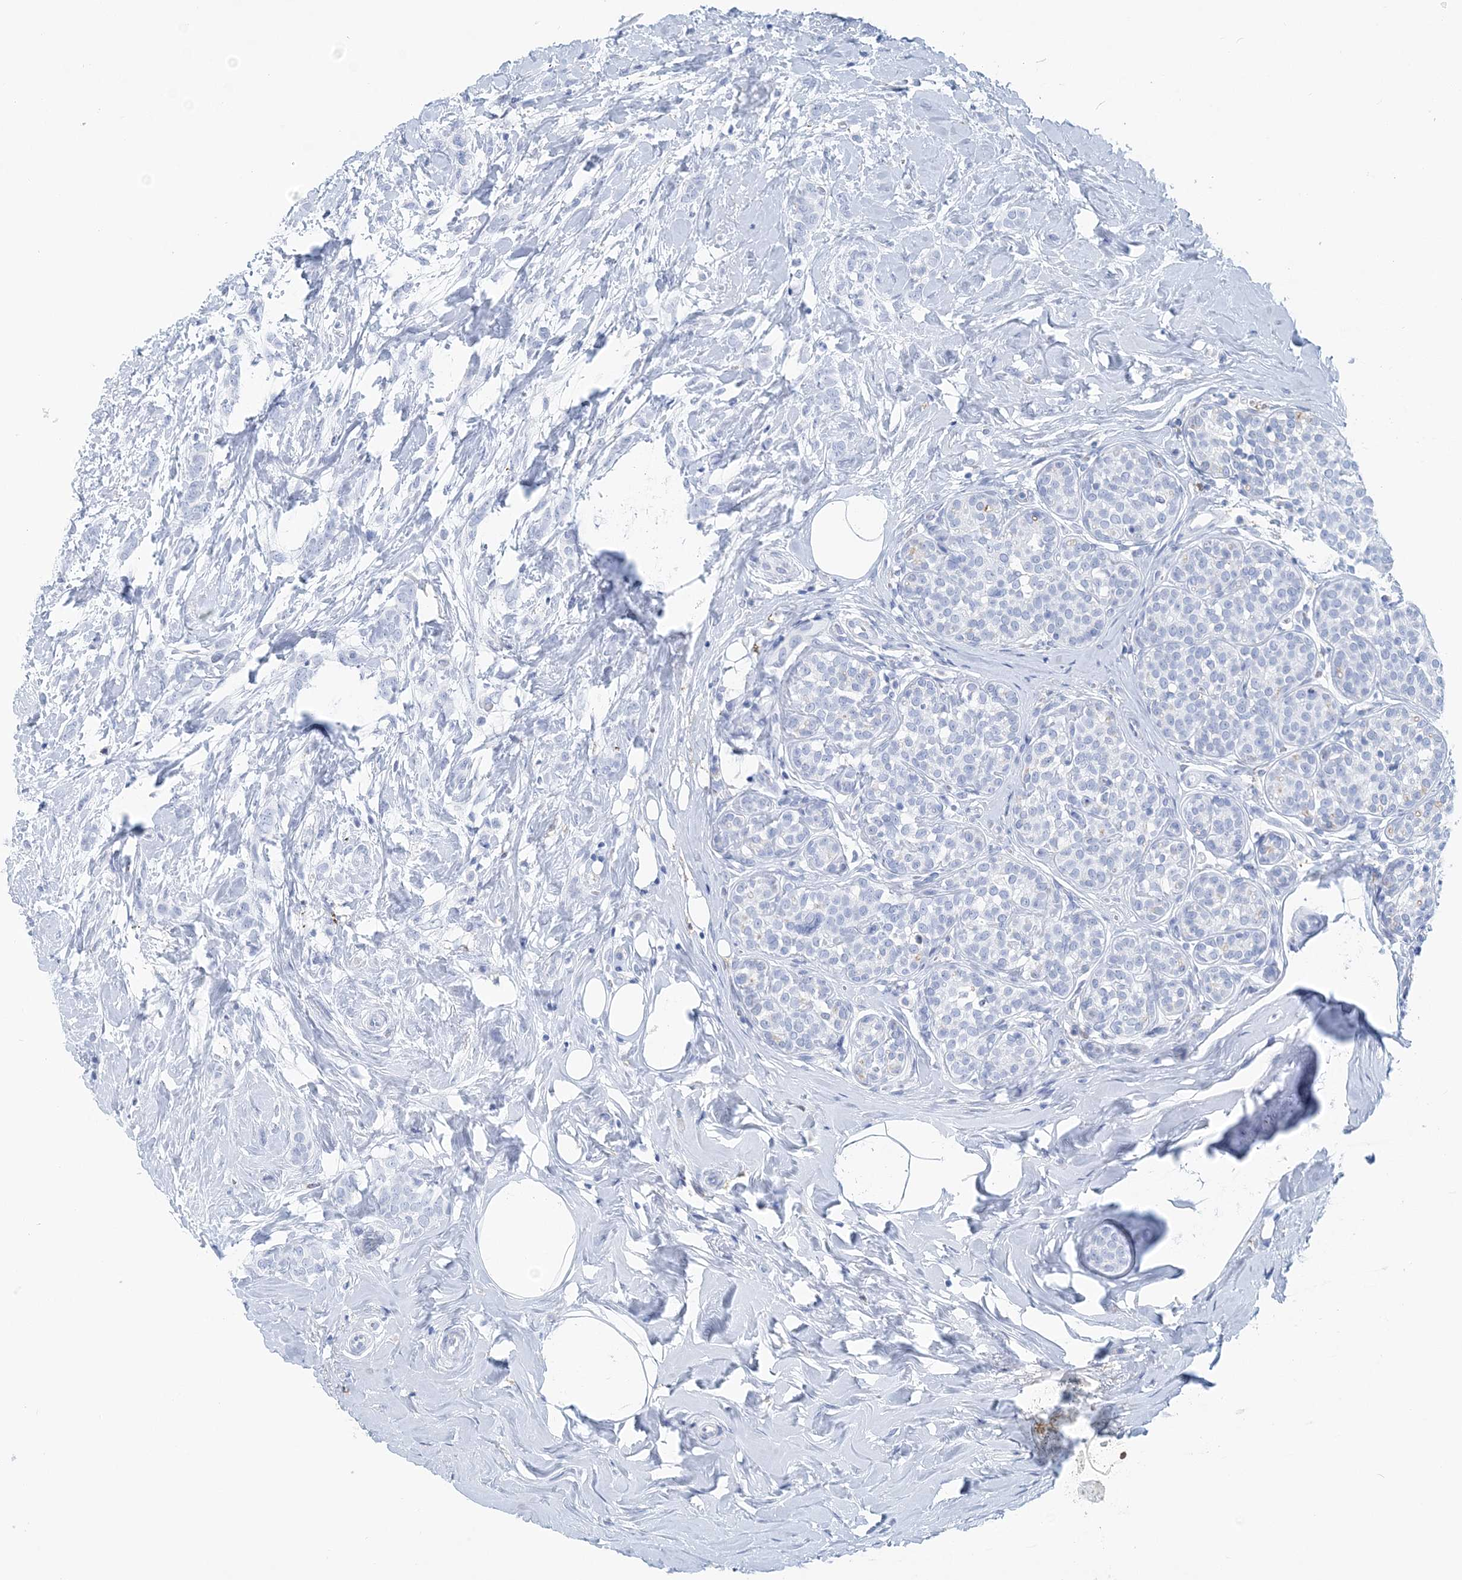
{"staining": {"intensity": "negative", "quantity": "none", "location": "none"}, "tissue": "breast cancer", "cell_type": "Tumor cells", "image_type": "cancer", "snomed": [{"axis": "morphology", "description": "Lobular carcinoma, in situ"}, {"axis": "morphology", "description": "Lobular carcinoma"}, {"axis": "topography", "description": "Breast"}], "caption": "High power microscopy micrograph of an IHC histopathology image of breast lobular carcinoma, revealing no significant staining in tumor cells.", "gene": "NKX6-1", "patient": {"sex": "female", "age": 41}}